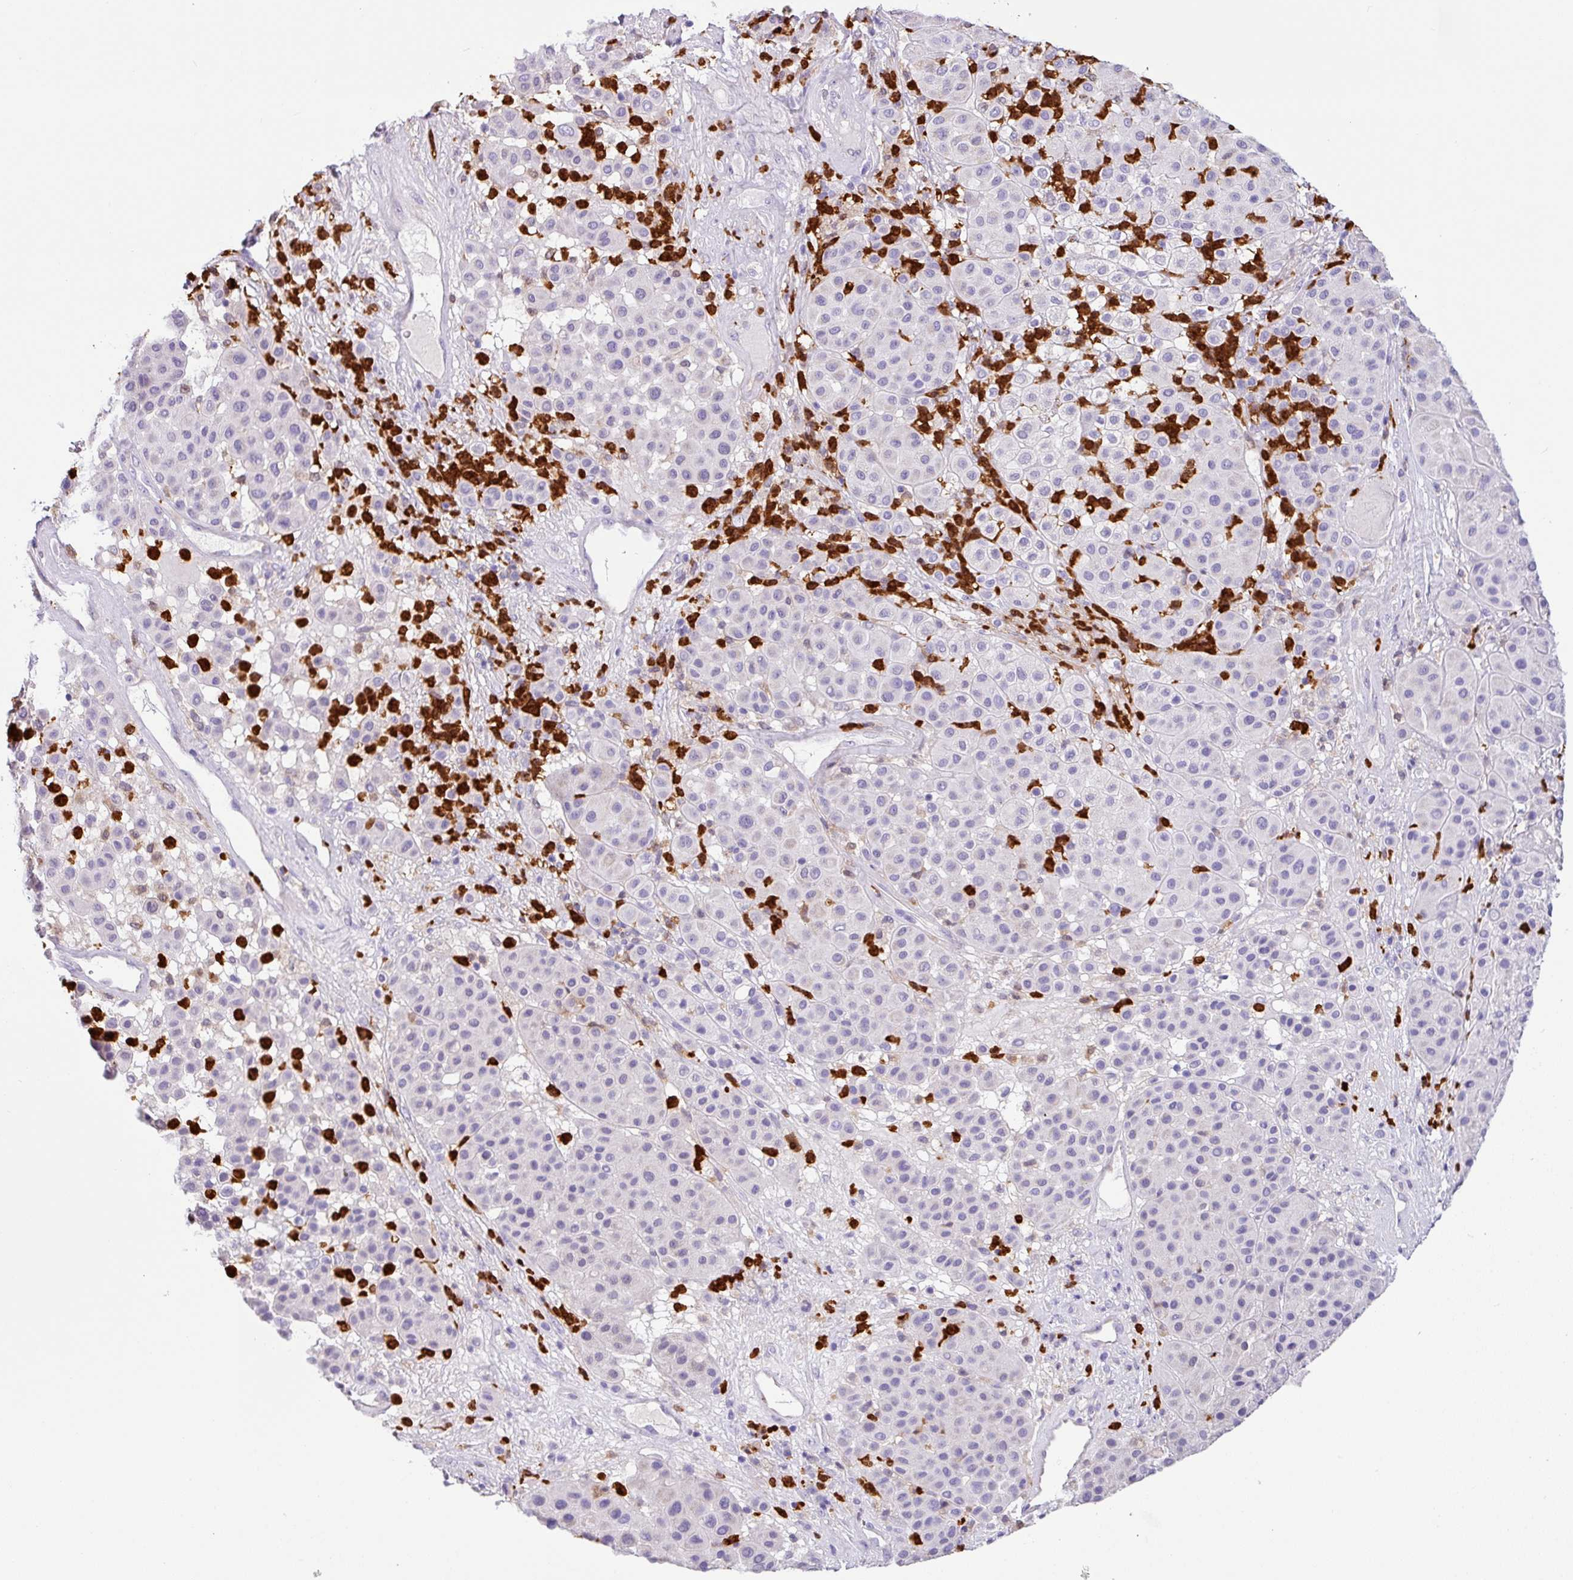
{"staining": {"intensity": "negative", "quantity": "none", "location": "none"}, "tissue": "melanoma", "cell_type": "Tumor cells", "image_type": "cancer", "snomed": [{"axis": "morphology", "description": "Malignant melanoma, Metastatic site"}, {"axis": "topography", "description": "Smooth muscle"}], "caption": "Tumor cells show no significant protein expression in malignant melanoma (metastatic site).", "gene": "SH2D3C", "patient": {"sex": "male", "age": 41}}